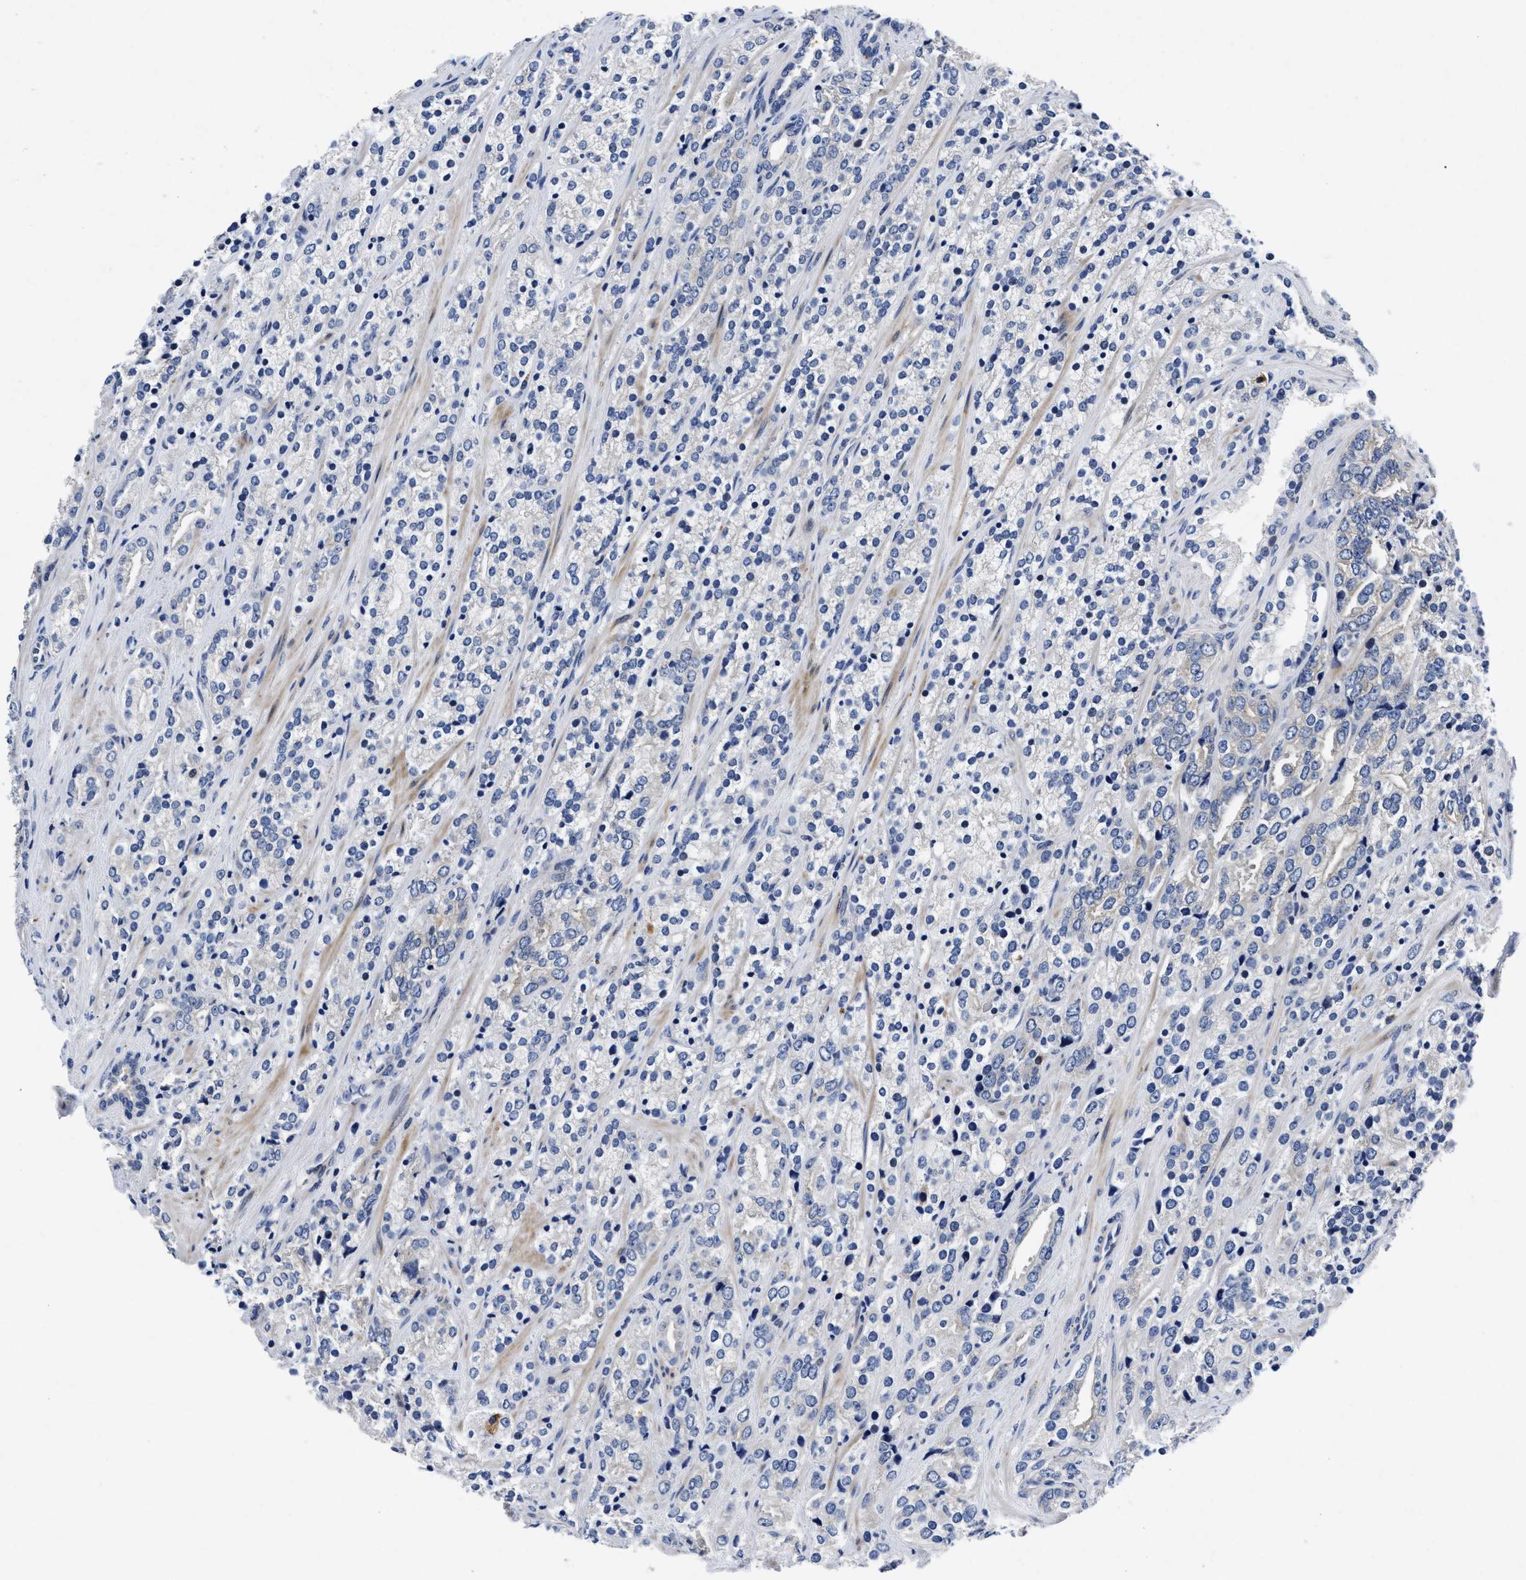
{"staining": {"intensity": "negative", "quantity": "none", "location": "none"}, "tissue": "prostate cancer", "cell_type": "Tumor cells", "image_type": "cancer", "snomed": [{"axis": "morphology", "description": "Adenocarcinoma, High grade"}, {"axis": "topography", "description": "Prostate"}], "caption": "IHC histopathology image of neoplastic tissue: prostate cancer stained with DAB exhibits no significant protein expression in tumor cells. The staining was performed using DAB to visualize the protein expression in brown, while the nuclei were stained in blue with hematoxylin (Magnification: 20x).", "gene": "LAD1", "patient": {"sex": "male", "age": 71}}